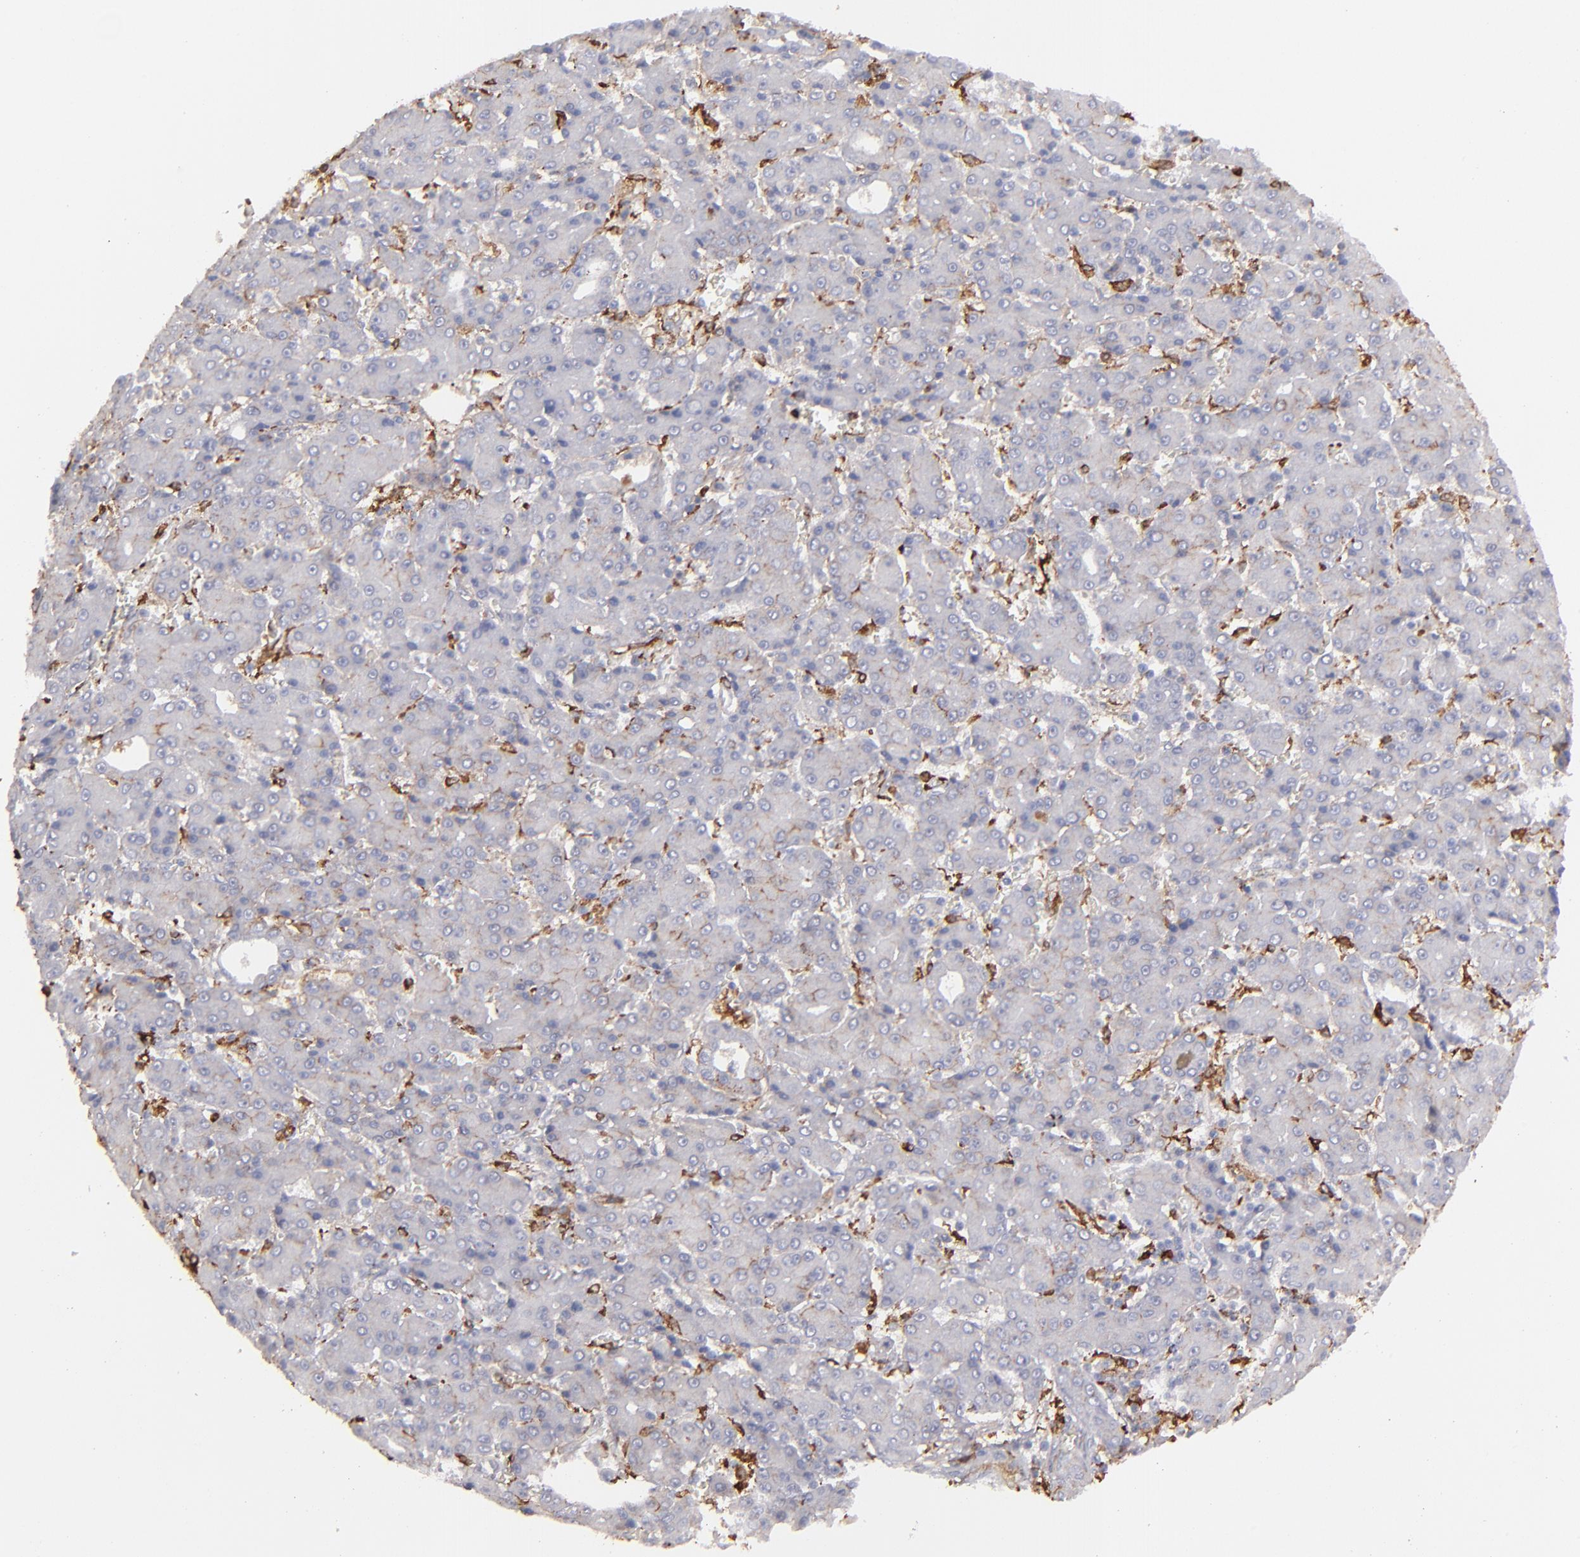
{"staining": {"intensity": "weak", "quantity": "<25%", "location": "cytoplasmic/membranous"}, "tissue": "liver cancer", "cell_type": "Tumor cells", "image_type": "cancer", "snomed": [{"axis": "morphology", "description": "Carcinoma, Hepatocellular, NOS"}, {"axis": "topography", "description": "Liver"}], "caption": "Image shows no protein expression in tumor cells of hepatocellular carcinoma (liver) tissue.", "gene": "C1QA", "patient": {"sex": "male", "age": 69}}